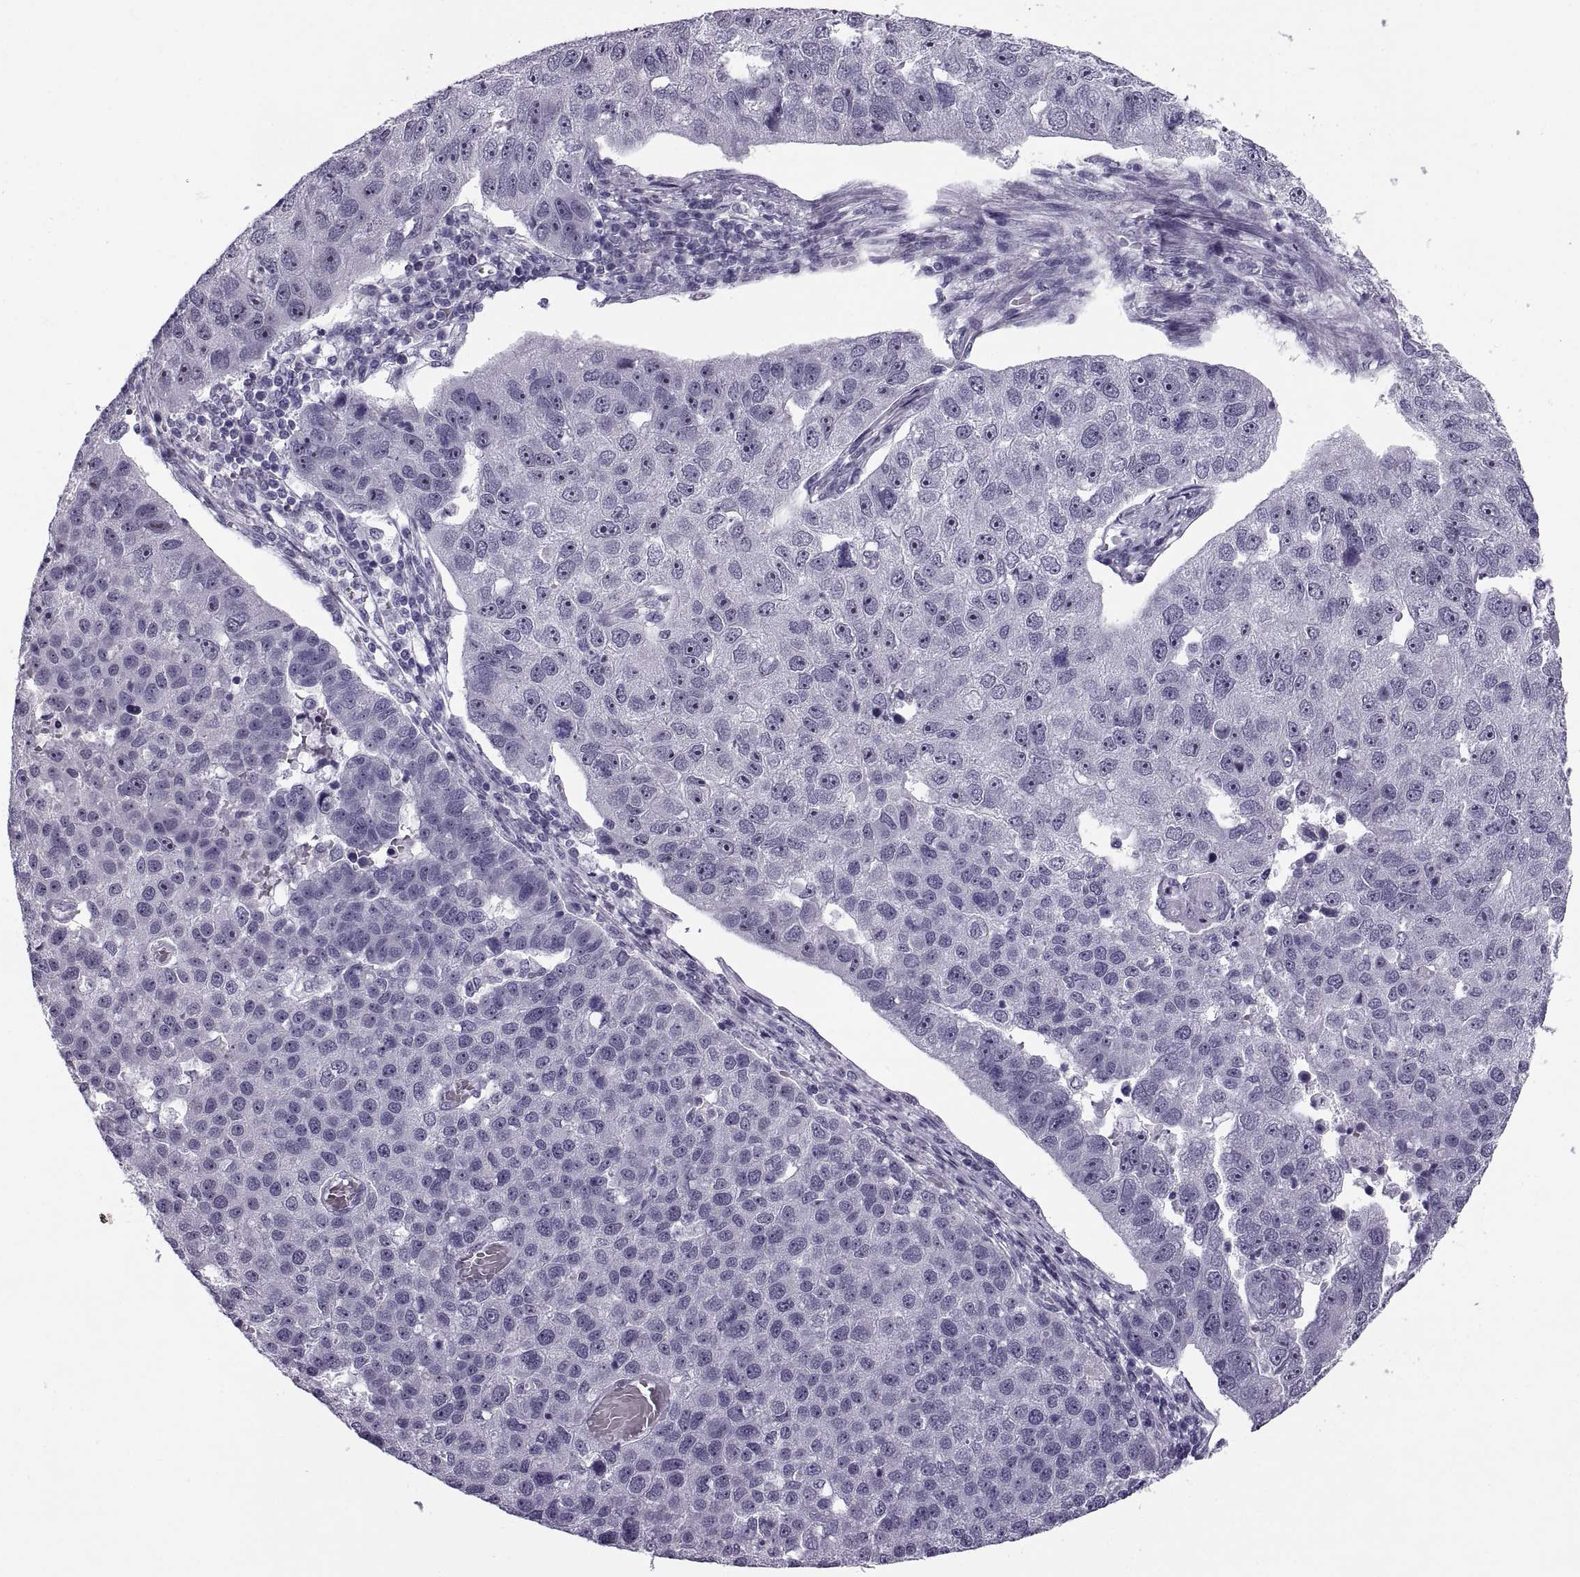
{"staining": {"intensity": "negative", "quantity": "none", "location": "none"}, "tissue": "pancreatic cancer", "cell_type": "Tumor cells", "image_type": "cancer", "snomed": [{"axis": "morphology", "description": "Adenocarcinoma, NOS"}, {"axis": "topography", "description": "Pancreas"}], "caption": "Immunohistochemistry (IHC) image of human pancreatic cancer stained for a protein (brown), which shows no positivity in tumor cells.", "gene": "TBC1D3G", "patient": {"sex": "female", "age": 61}}